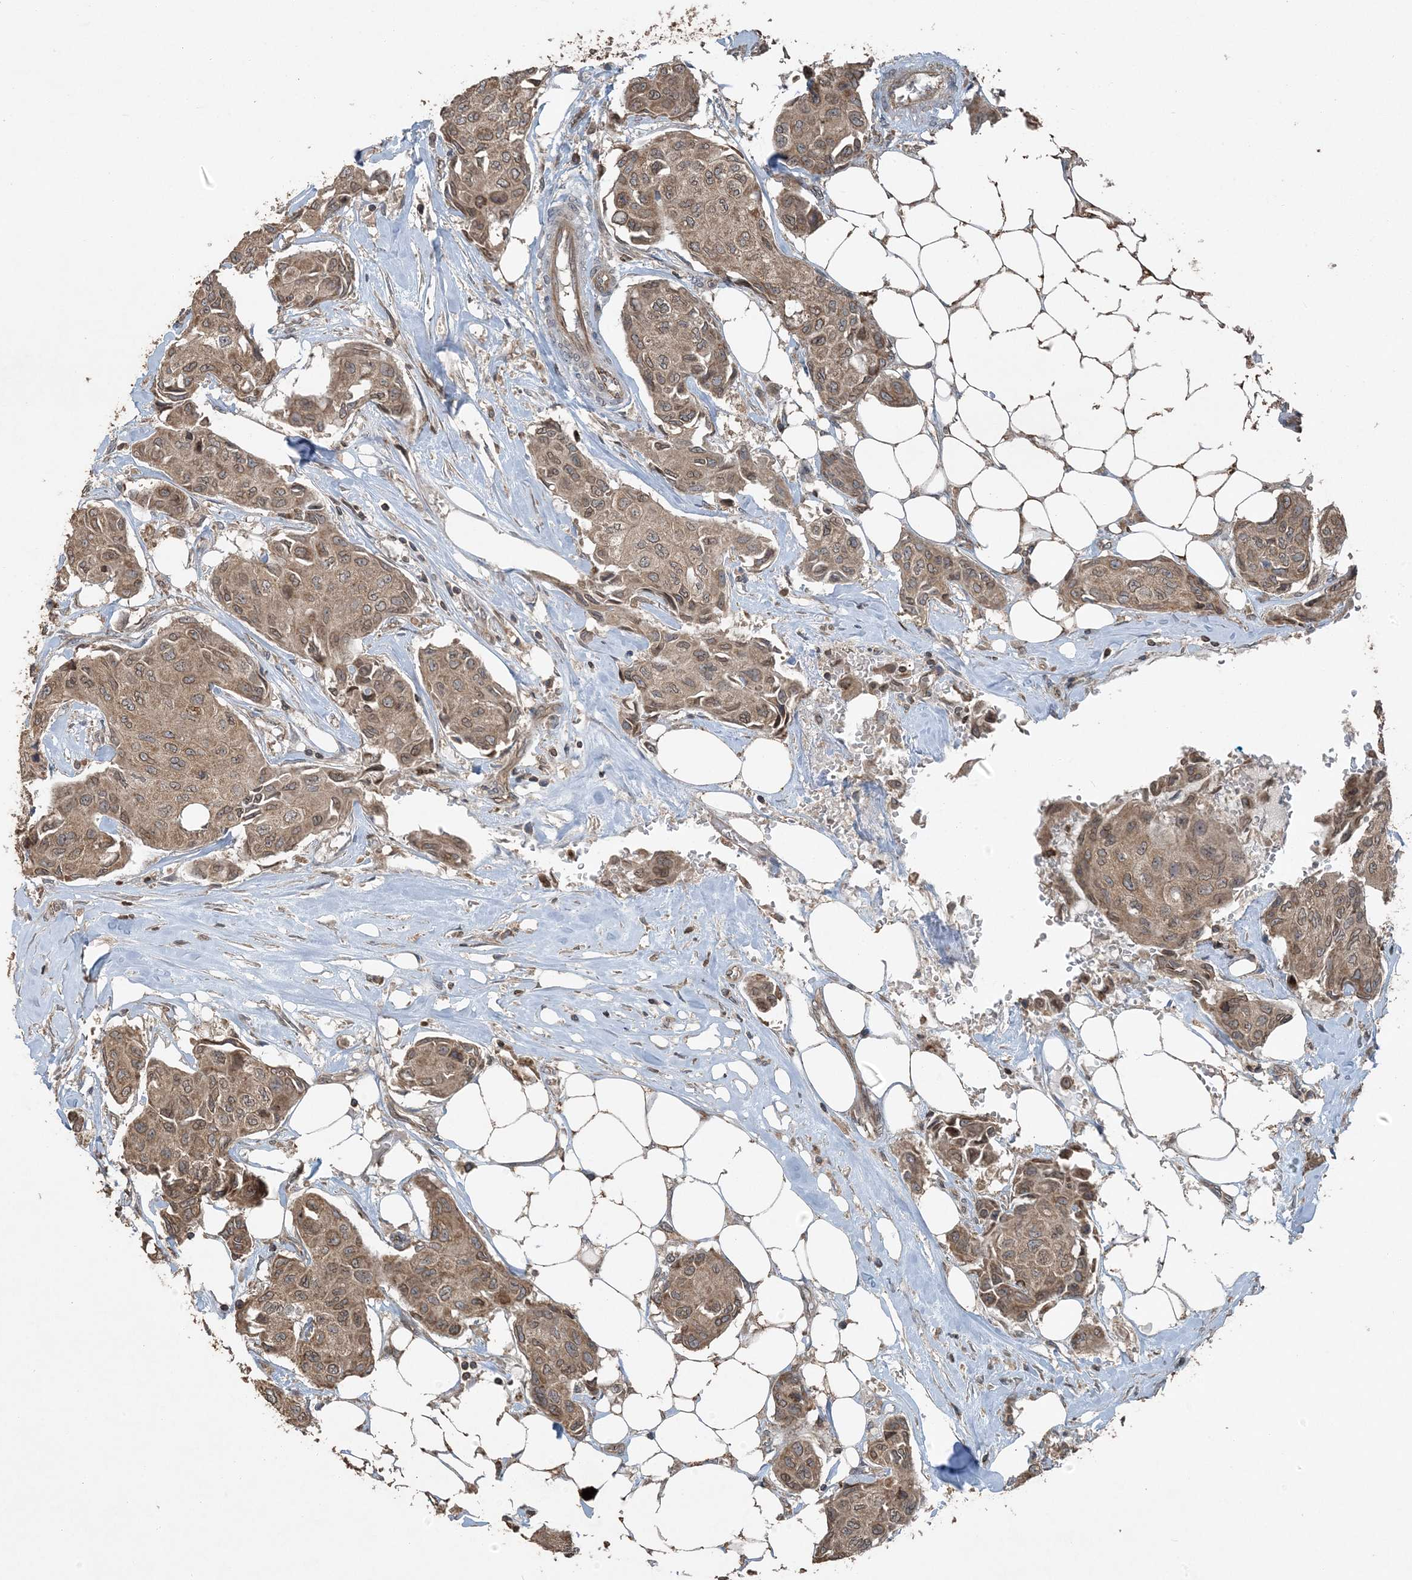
{"staining": {"intensity": "moderate", "quantity": ">75%", "location": "cytoplasmic/membranous,nuclear"}, "tissue": "breast cancer", "cell_type": "Tumor cells", "image_type": "cancer", "snomed": [{"axis": "morphology", "description": "Duct carcinoma"}, {"axis": "topography", "description": "Breast"}], "caption": "A photomicrograph of intraductal carcinoma (breast) stained for a protein displays moderate cytoplasmic/membranous and nuclear brown staining in tumor cells. The staining was performed using DAB (3,3'-diaminobenzidine) to visualize the protein expression in brown, while the nuclei were stained in blue with hematoxylin (Magnification: 20x).", "gene": "ZFAND2B", "patient": {"sex": "female", "age": 80}}